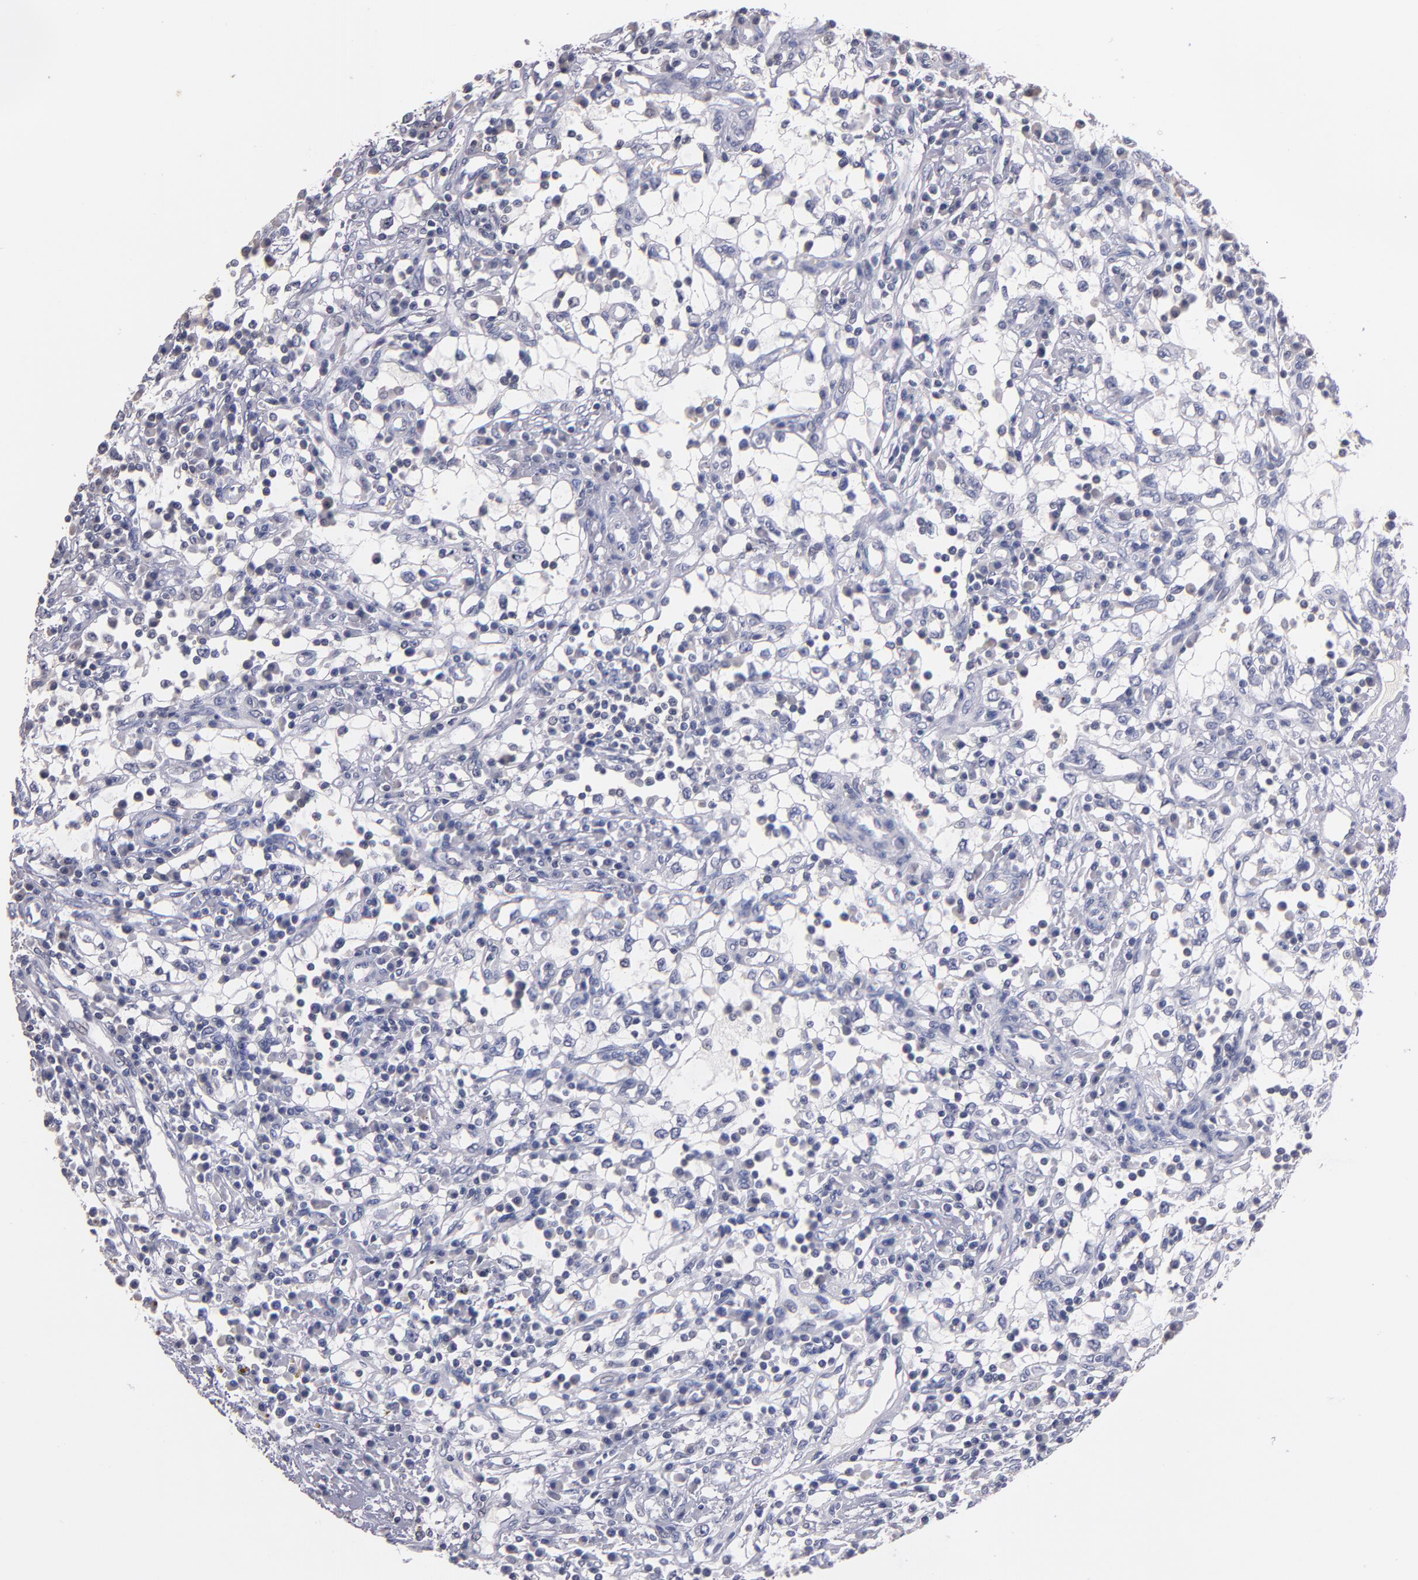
{"staining": {"intensity": "negative", "quantity": "none", "location": "none"}, "tissue": "renal cancer", "cell_type": "Tumor cells", "image_type": "cancer", "snomed": [{"axis": "morphology", "description": "Adenocarcinoma, NOS"}, {"axis": "topography", "description": "Kidney"}], "caption": "Adenocarcinoma (renal) was stained to show a protein in brown. There is no significant expression in tumor cells.", "gene": "SOX10", "patient": {"sex": "male", "age": 82}}